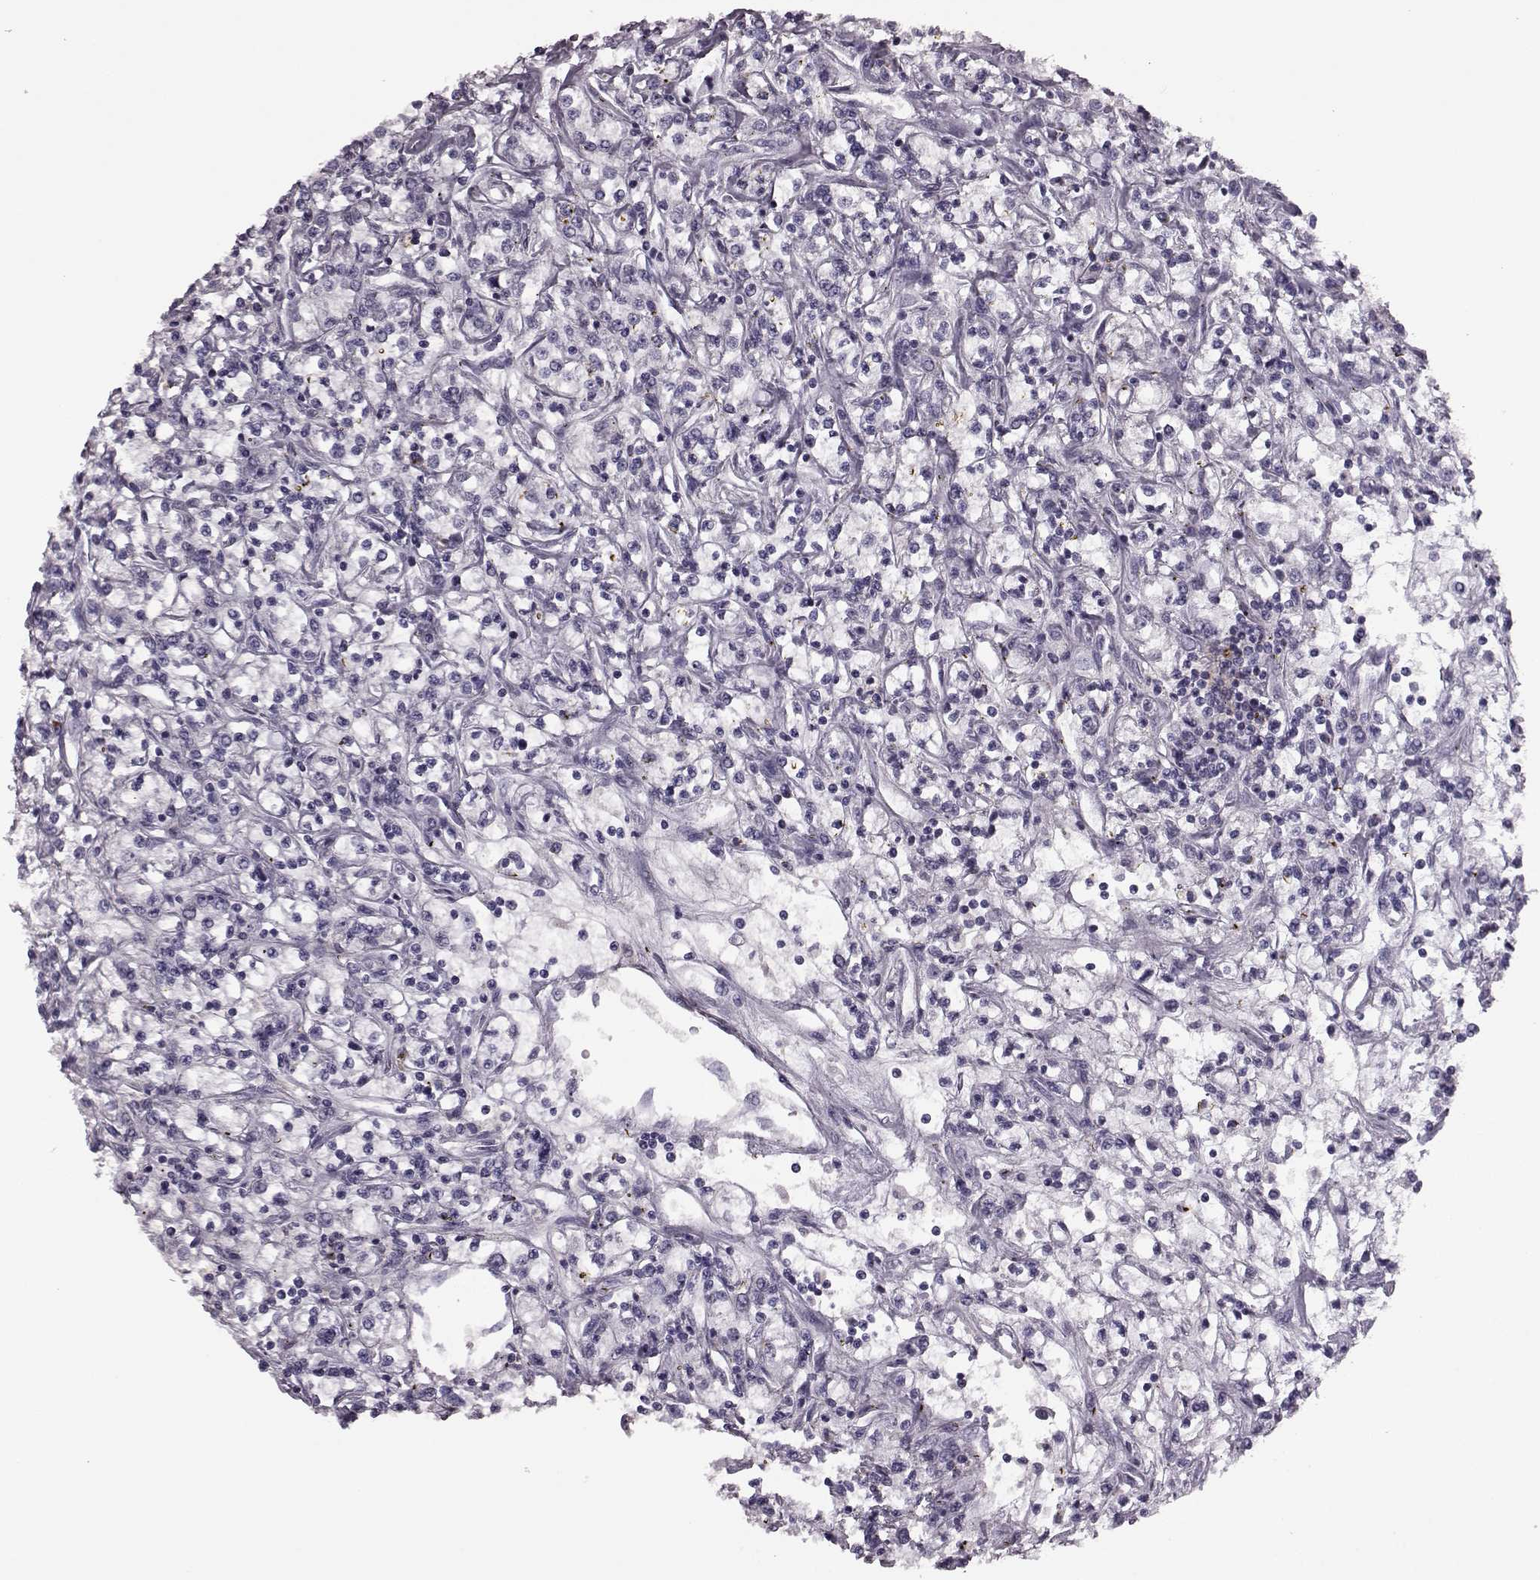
{"staining": {"intensity": "negative", "quantity": "none", "location": "none"}, "tissue": "renal cancer", "cell_type": "Tumor cells", "image_type": "cancer", "snomed": [{"axis": "morphology", "description": "Adenocarcinoma, NOS"}, {"axis": "topography", "description": "Kidney"}], "caption": "The IHC photomicrograph has no significant positivity in tumor cells of renal cancer tissue. Brightfield microscopy of immunohistochemistry stained with DAB (3,3'-diaminobenzidine) (brown) and hematoxylin (blue), captured at high magnification.", "gene": "SNTG1", "patient": {"sex": "female", "age": 59}}